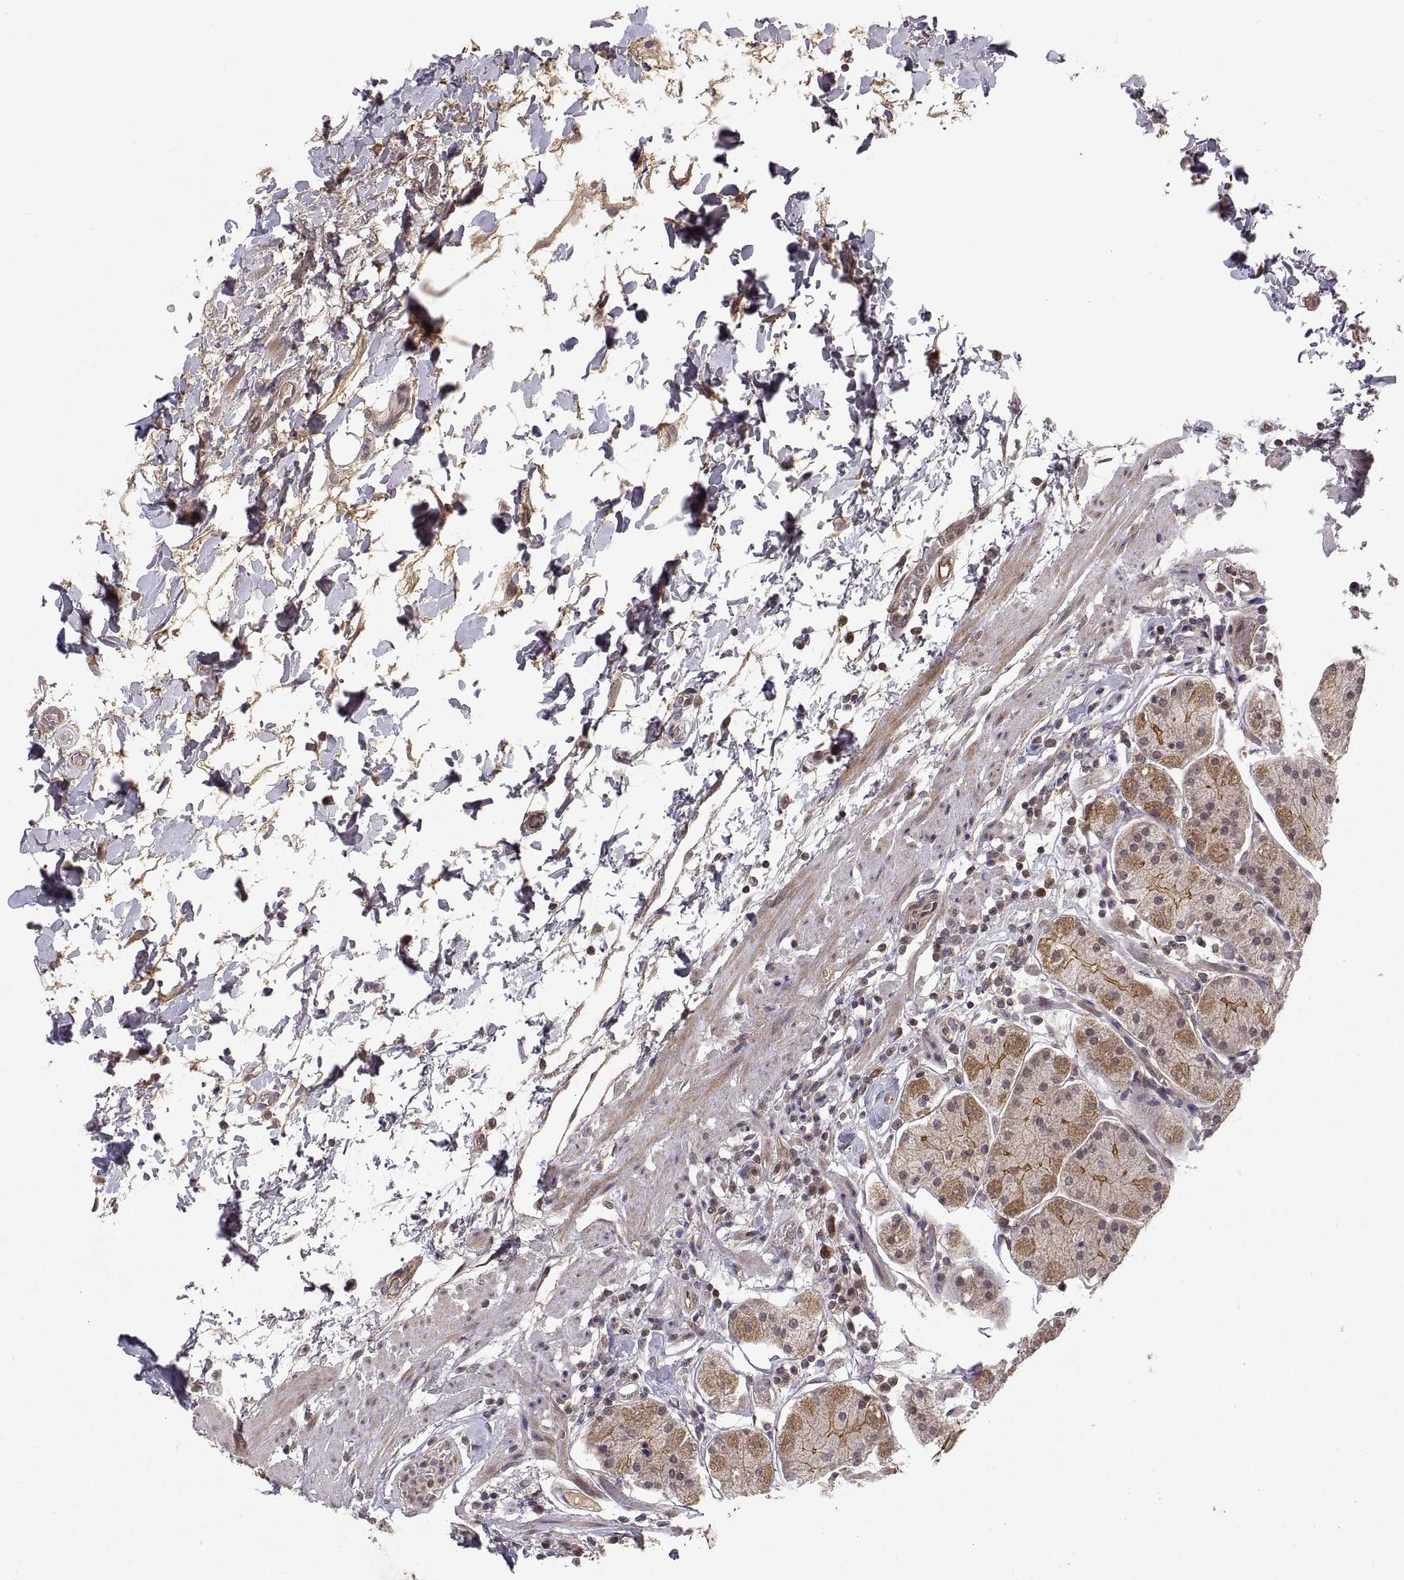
{"staining": {"intensity": "strong", "quantity": "<25%", "location": "cytoplasmic/membranous"}, "tissue": "stomach", "cell_type": "Glandular cells", "image_type": "normal", "snomed": [{"axis": "morphology", "description": "Normal tissue, NOS"}, {"axis": "topography", "description": "Stomach"}], "caption": "The image displays staining of benign stomach, revealing strong cytoplasmic/membranous protein positivity (brown color) within glandular cells.", "gene": "ABL2", "patient": {"sex": "male", "age": 54}}